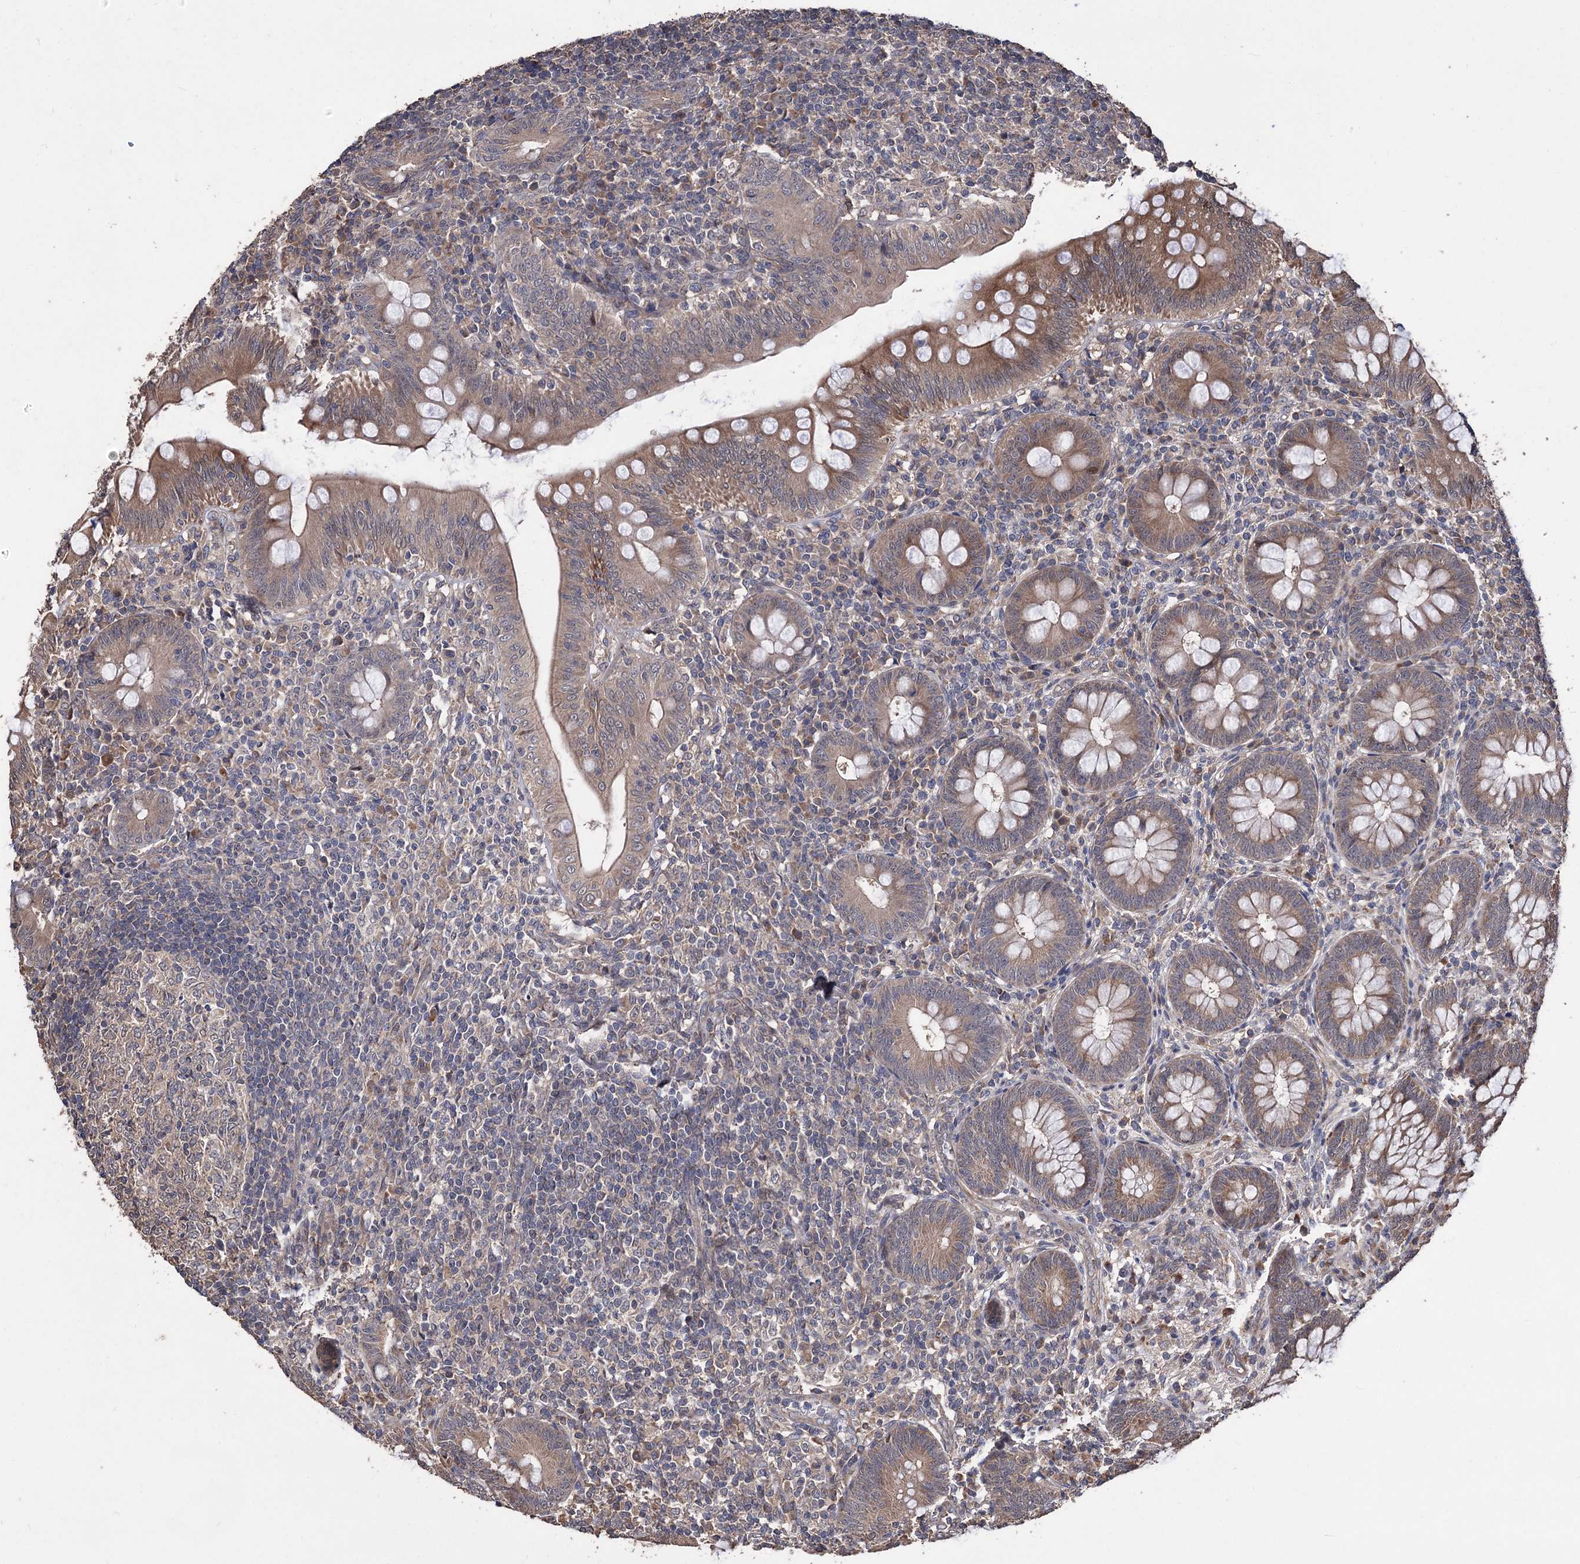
{"staining": {"intensity": "moderate", "quantity": ">75%", "location": "cytoplasmic/membranous"}, "tissue": "appendix", "cell_type": "Glandular cells", "image_type": "normal", "snomed": [{"axis": "morphology", "description": "Normal tissue, NOS"}, {"axis": "topography", "description": "Appendix"}], "caption": "IHC of unremarkable appendix demonstrates medium levels of moderate cytoplasmic/membranous positivity in about >75% of glandular cells.", "gene": "RASSF3", "patient": {"sex": "male", "age": 14}}